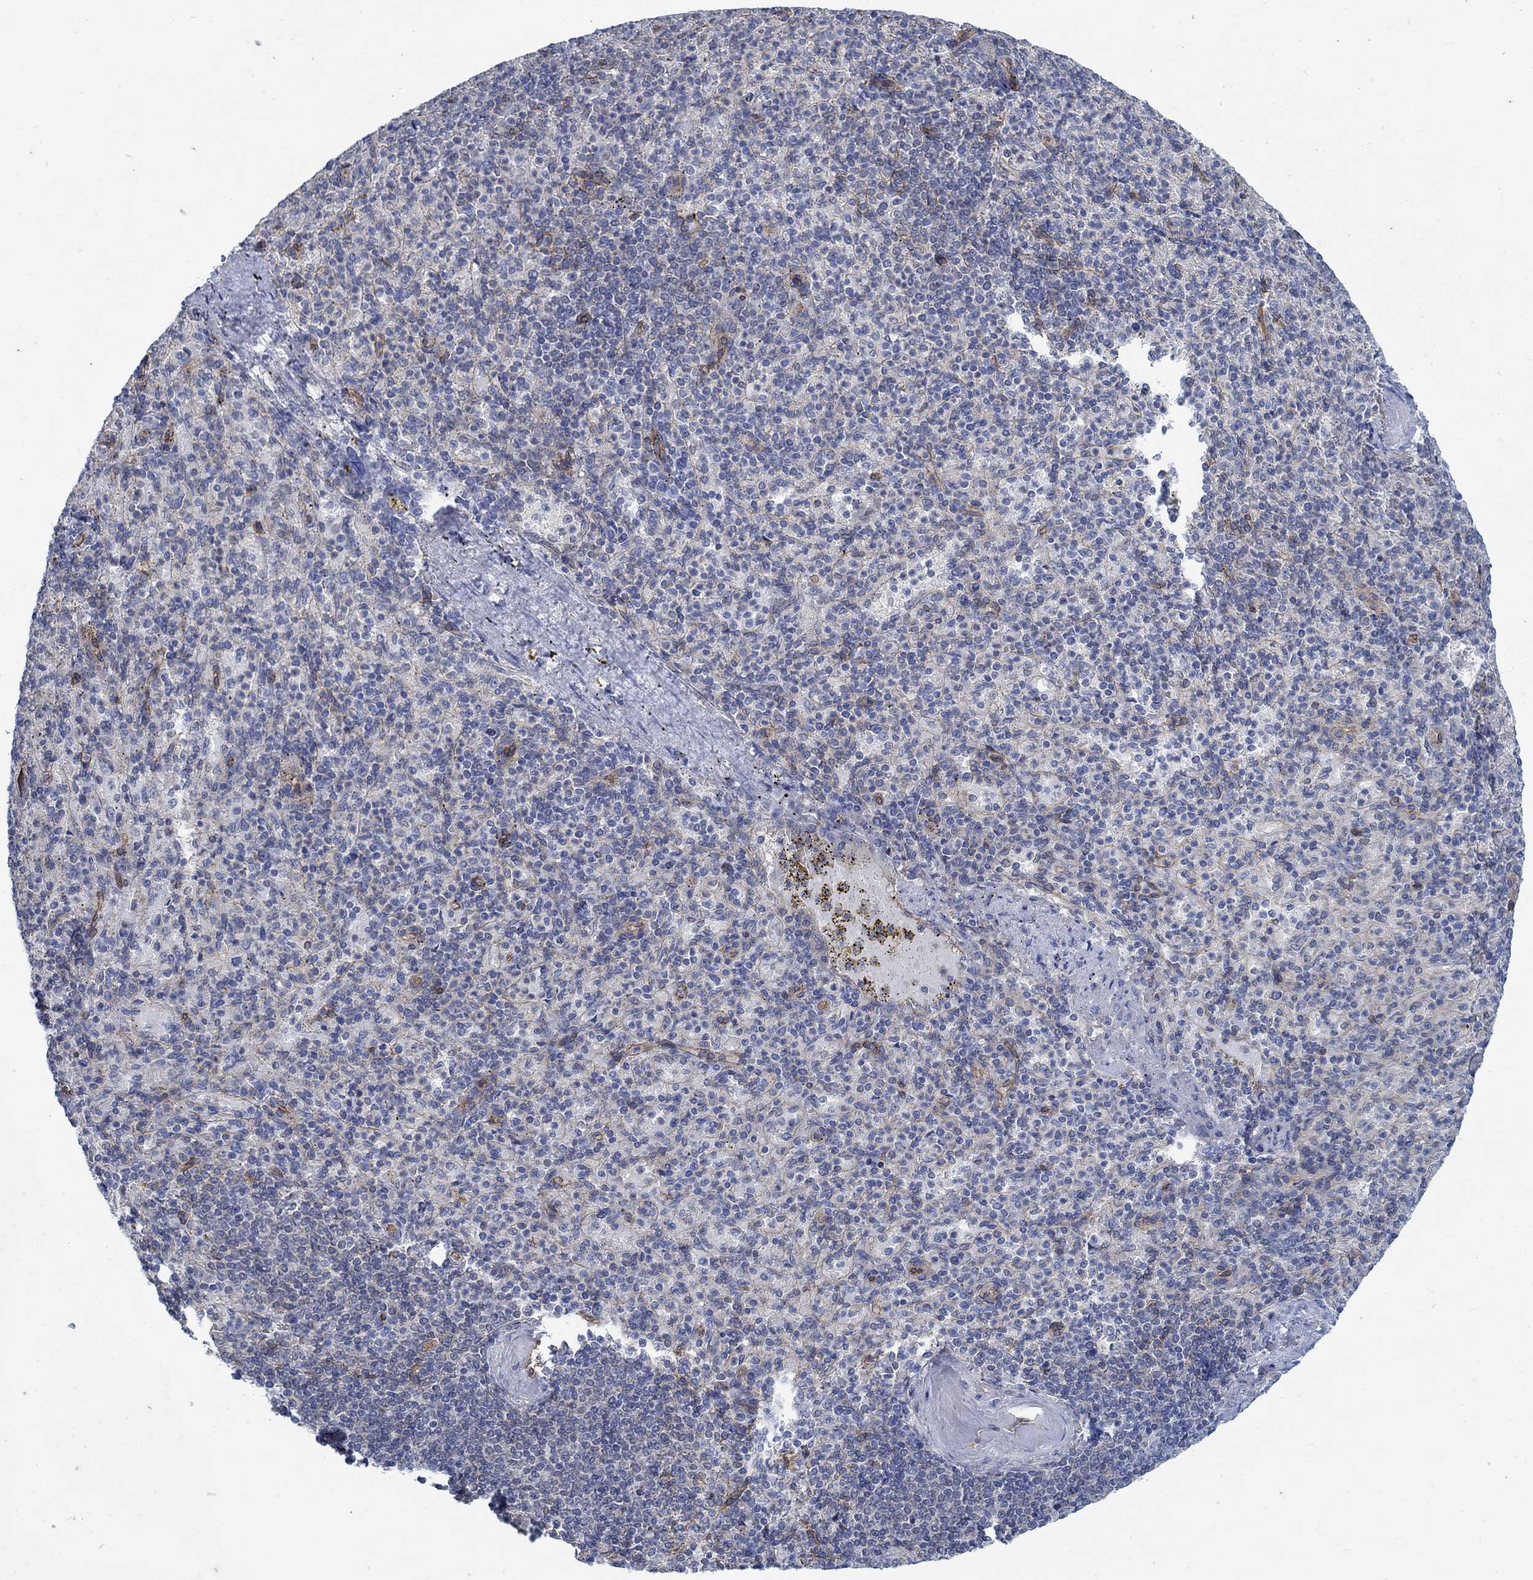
{"staining": {"intensity": "negative", "quantity": "none", "location": "none"}, "tissue": "spleen", "cell_type": "Cells in red pulp", "image_type": "normal", "snomed": [{"axis": "morphology", "description": "Normal tissue, NOS"}, {"axis": "topography", "description": "Spleen"}], "caption": "The image demonstrates no significant positivity in cells in red pulp of spleen.", "gene": "TMEM198", "patient": {"sex": "female", "age": 74}}